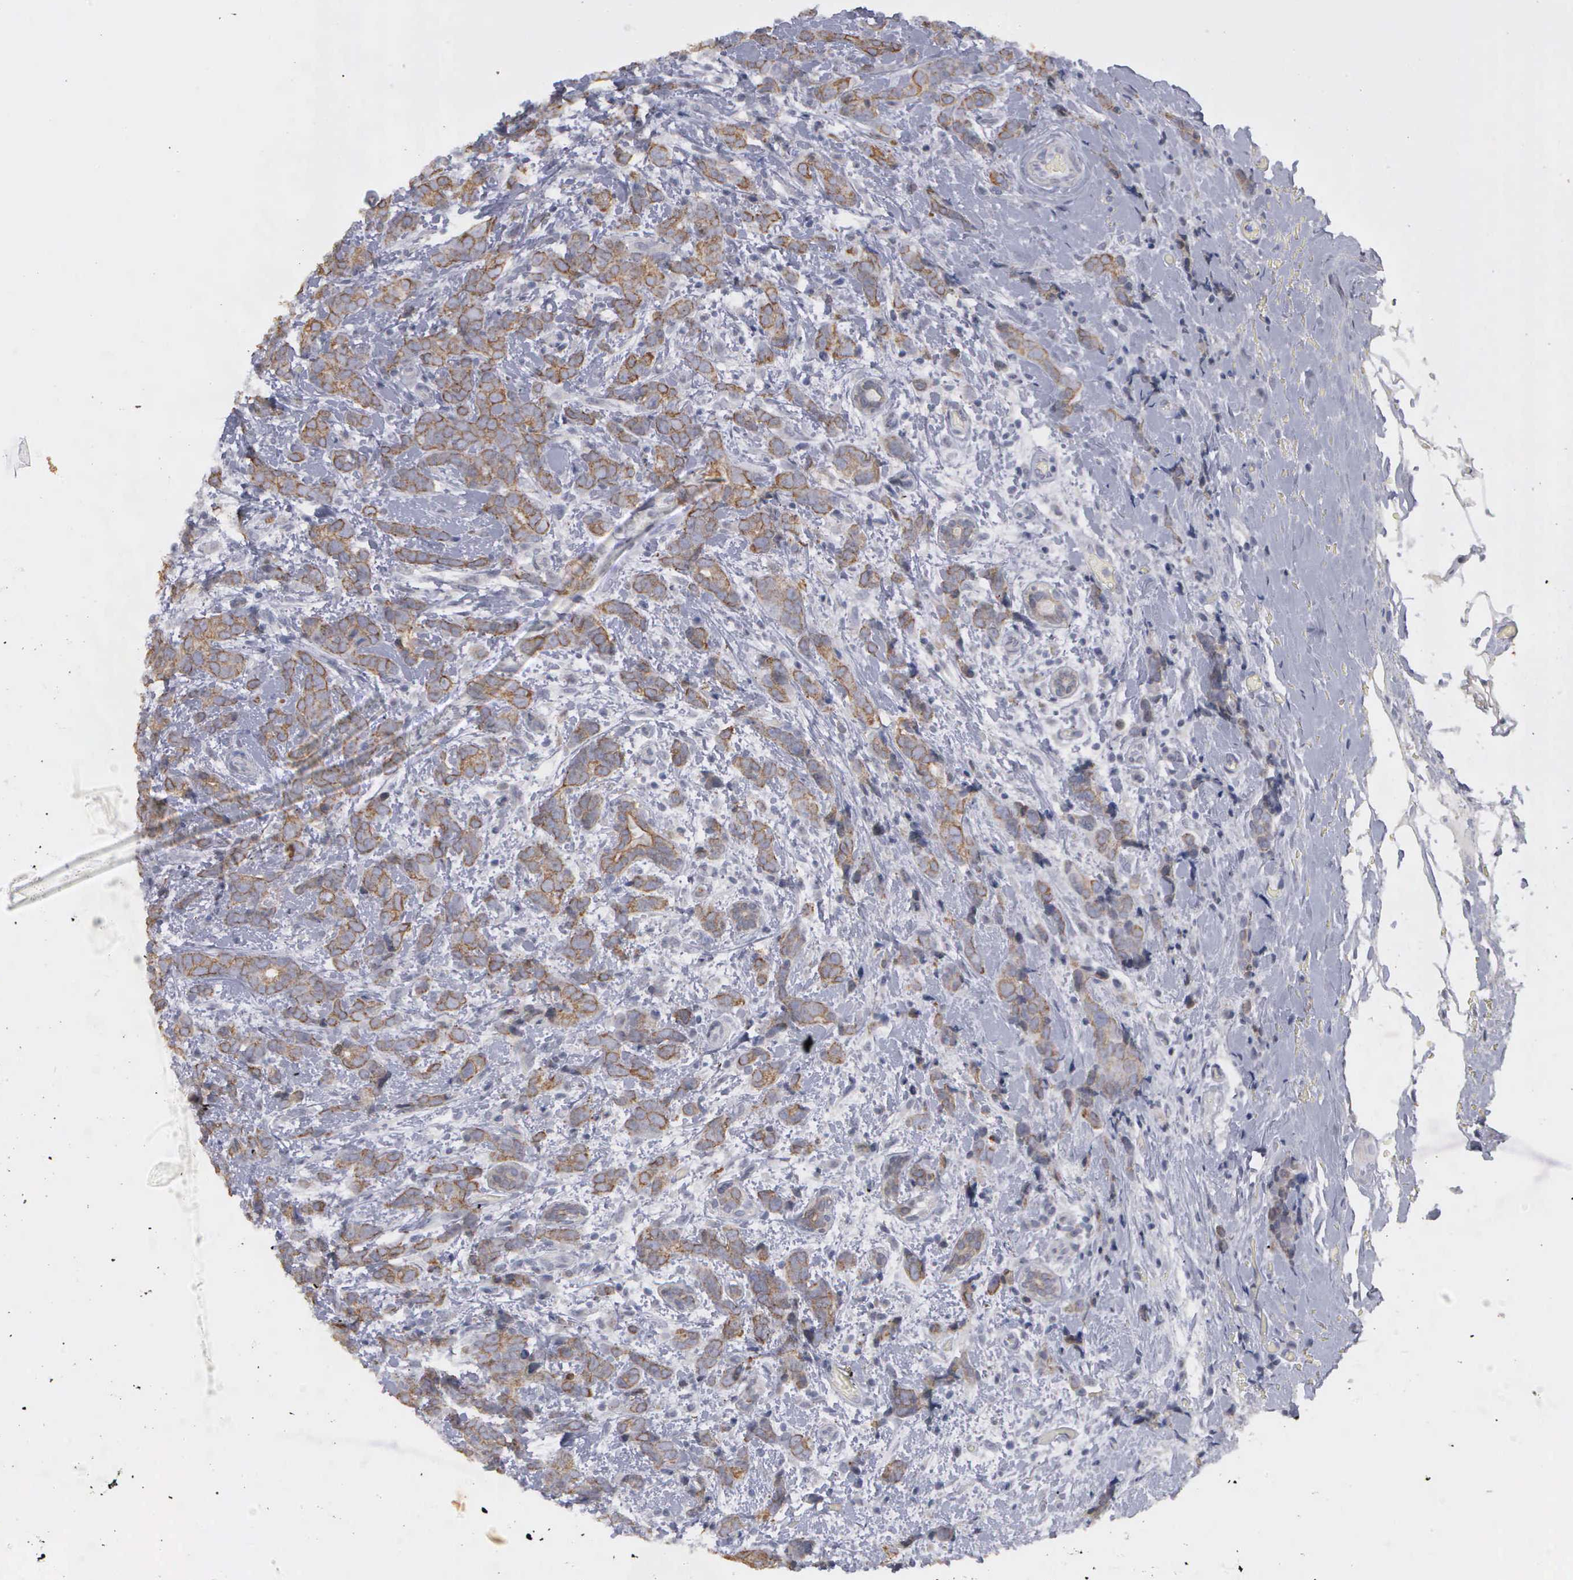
{"staining": {"intensity": "moderate", "quantity": "25%-75%", "location": "cytoplasmic/membranous"}, "tissue": "breast cancer", "cell_type": "Tumor cells", "image_type": "cancer", "snomed": [{"axis": "morphology", "description": "Duct carcinoma"}, {"axis": "topography", "description": "Breast"}], "caption": "IHC histopathology image of neoplastic tissue: infiltrating ductal carcinoma (breast) stained using immunohistochemistry (IHC) shows medium levels of moderate protein expression localized specifically in the cytoplasmic/membranous of tumor cells, appearing as a cytoplasmic/membranous brown color.", "gene": "WDR89", "patient": {"sex": "female", "age": 53}}